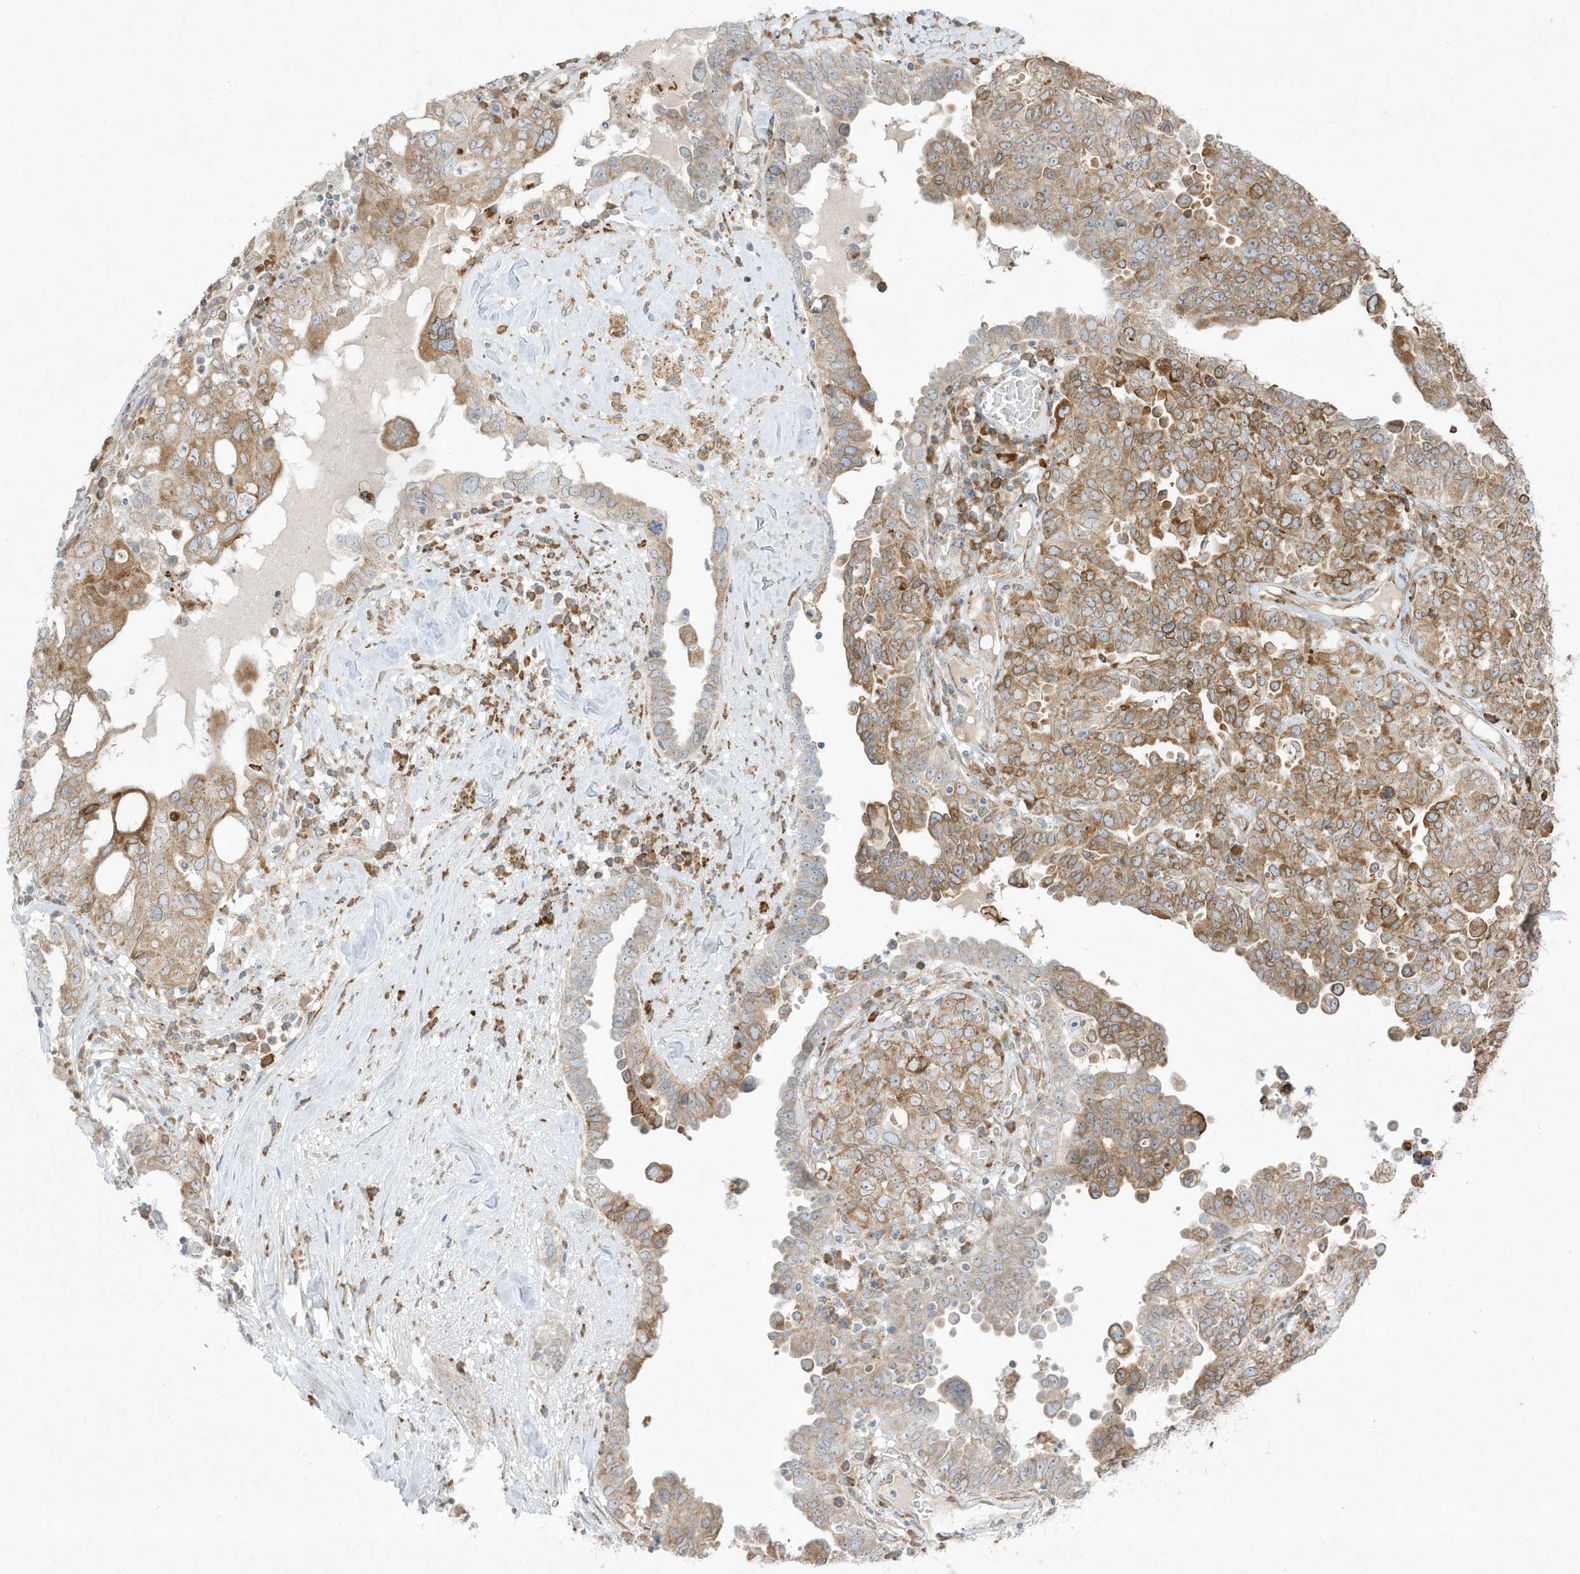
{"staining": {"intensity": "moderate", "quantity": "25%-75%", "location": "cytoplasmic/membranous"}, "tissue": "ovarian cancer", "cell_type": "Tumor cells", "image_type": "cancer", "snomed": [{"axis": "morphology", "description": "Carcinoma, endometroid"}, {"axis": "topography", "description": "Ovary"}], "caption": "Immunohistochemical staining of human ovarian cancer shows medium levels of moderate cytoplasmic/membranous protein positivity in about 25%-75% of tumor cells.", "gene": "PTK6", "patient": {"sex": "female", "age": 62}}